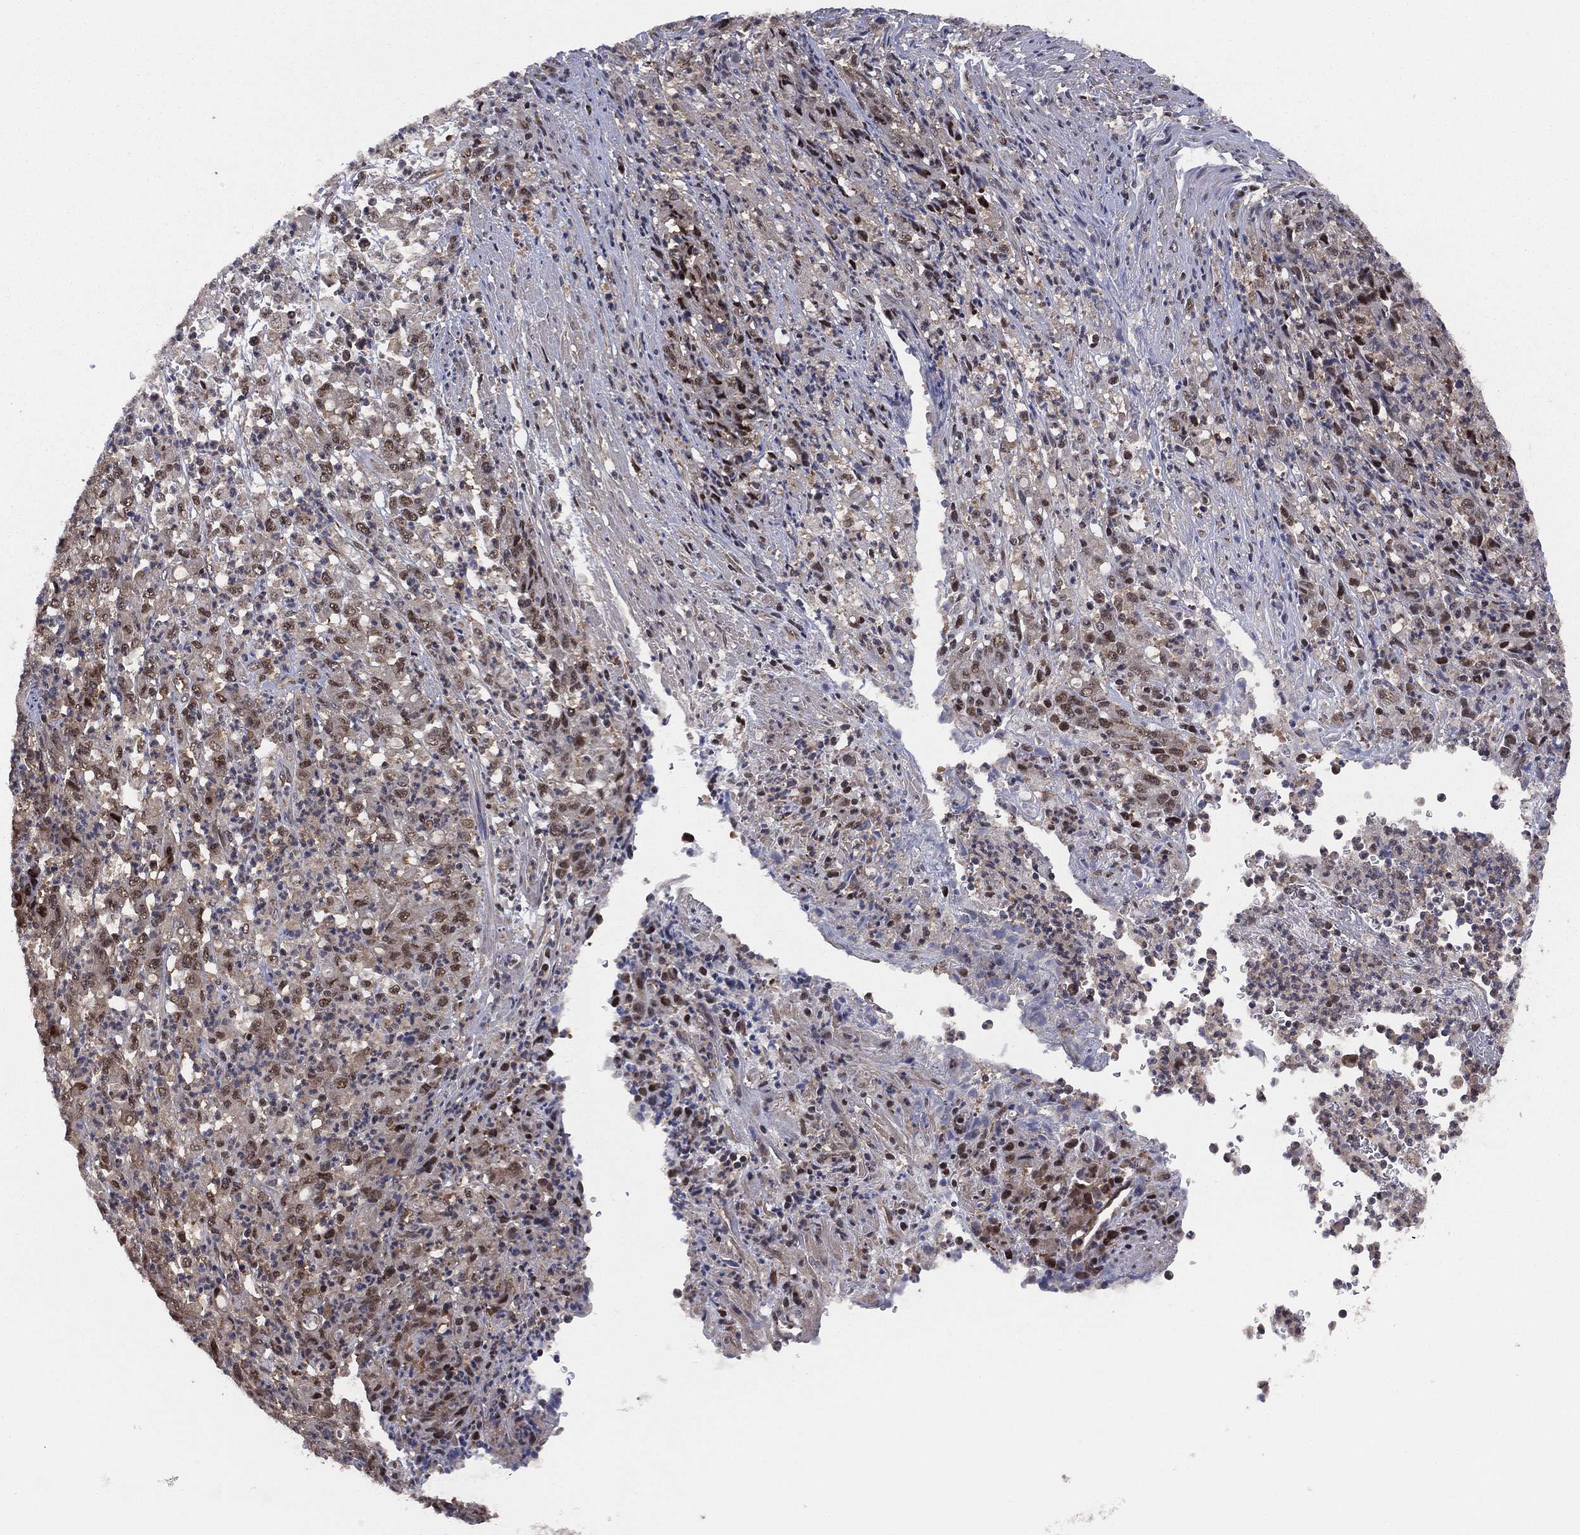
{"staining": {"intensity": "moderate", "quantity": "25%-75%", "location": "cytoplasmic/membranous,nuclear"}, "tissue": "stomach cancer", "cell_type": "Tumor cells", "image_type": "cancer", "snomed": [{"axis": "morphology", "description": "Adenocarcinoma, NOS"}, {"axis": "topography", "description": "Stomach, lower"}], "caption": "Tumor cells display medium levels of moderate cytoplasmic/membranous and nuclear positivity in approximately 25%-75% of cells in human stomach adenocarcinoma. Immunohistochemistry stains the protein in brown and the nuclei are stained blue.", "gene": "ICOSLG", "patient": {"sex": "female", "age": 71}}